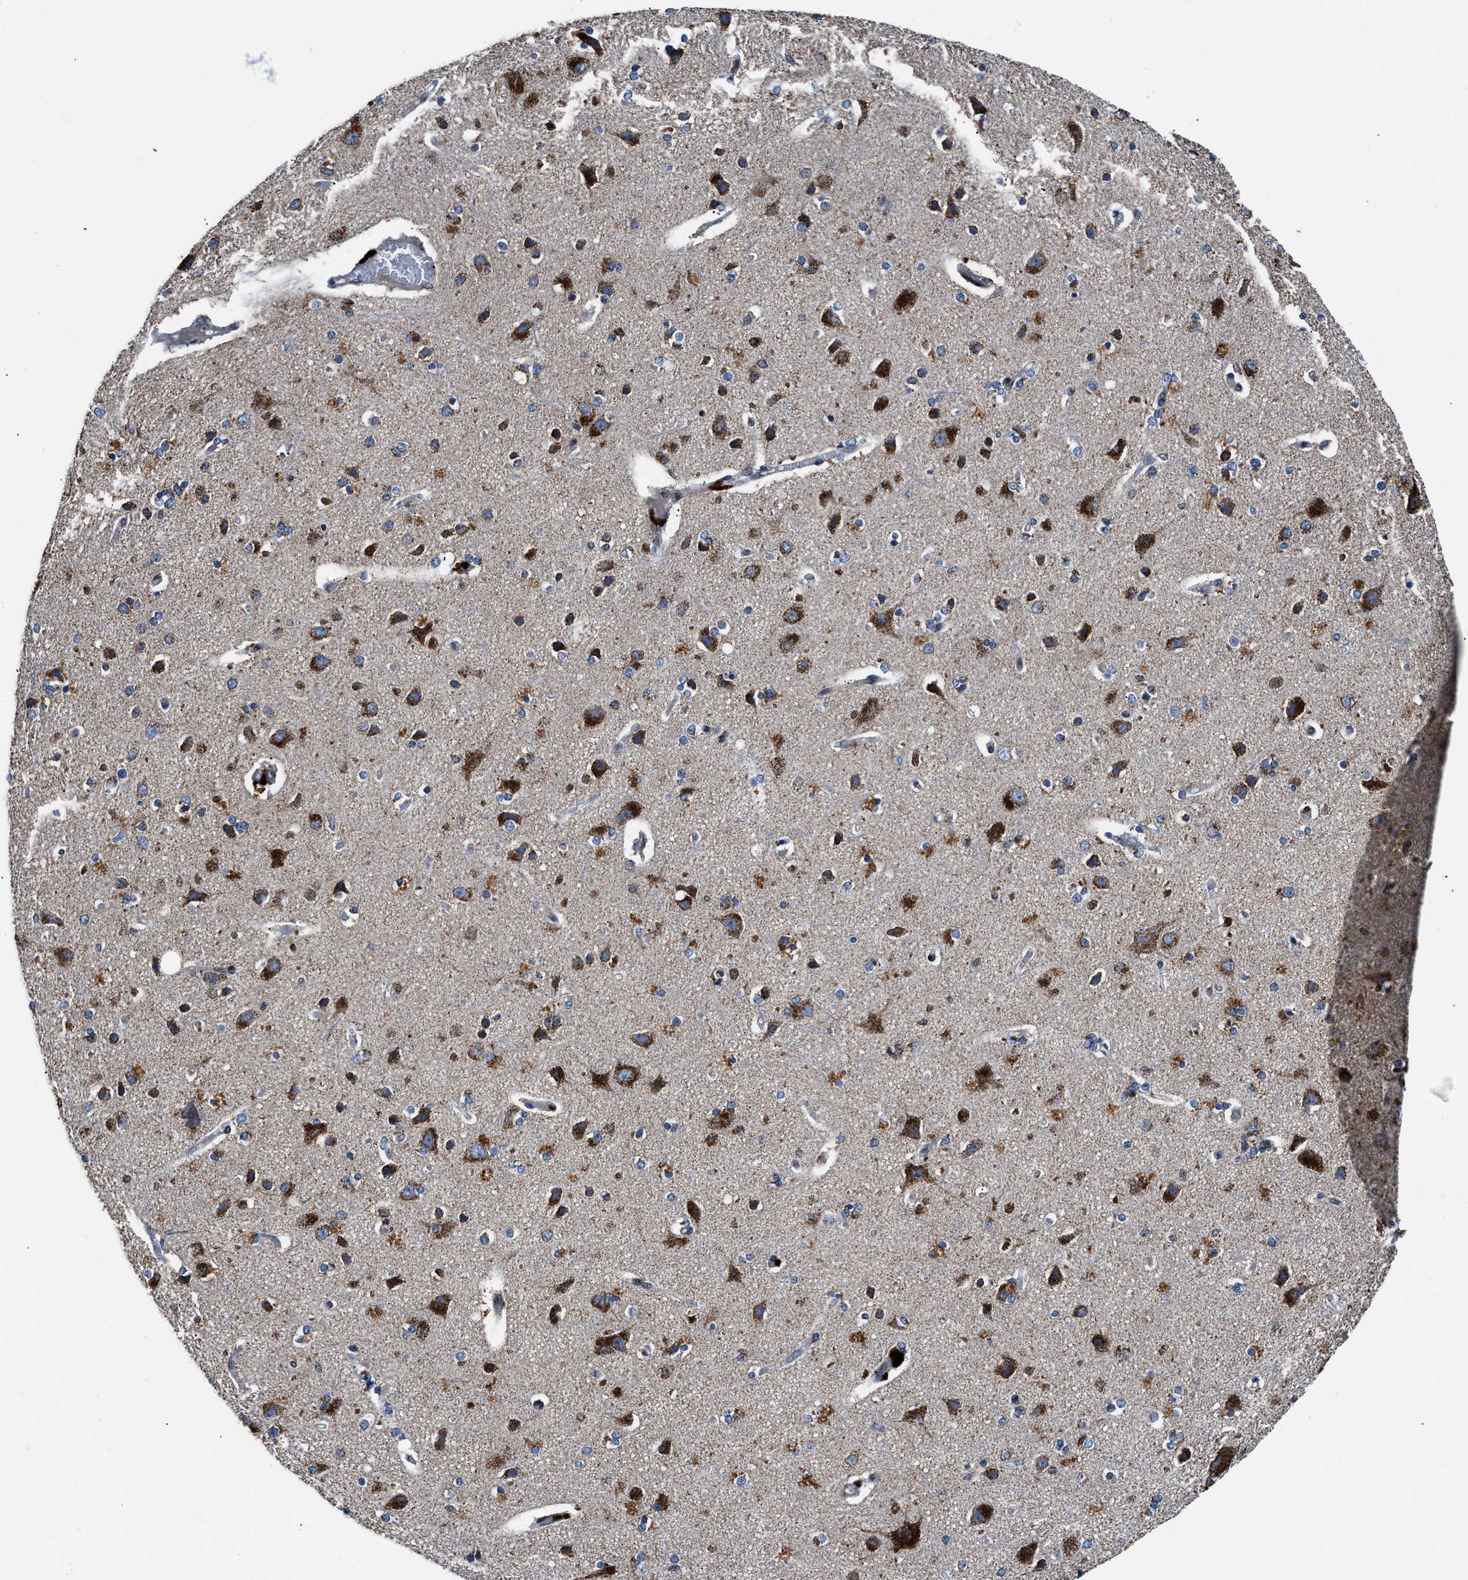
{"staining": {"intensity": "weak", "quantity": ">75%", "location": "cytoplasmic/membranous"}, "tissue": "cerebral cortex", "cell_type": "Endothelial cells", "image_type": "normal", "snomed": [{"axis": "morphology", "description": "Normal tissue, NOS"}, {"axis": "topography", "description": "Cerebral cortex"}], "caption": "IHC photomicrograph of unremarkable cerebral cortex: human cerebral cortex stained using immunohistochemistry (IHC) reveals low levels of weak protein expression localized specifically in the cytoplasmic/membranous of endothelial cells, appearing as a cytoplasmic/membranous brown color.", "gene": "LMO2", "patient": {"sex": "female", "age": 54}}